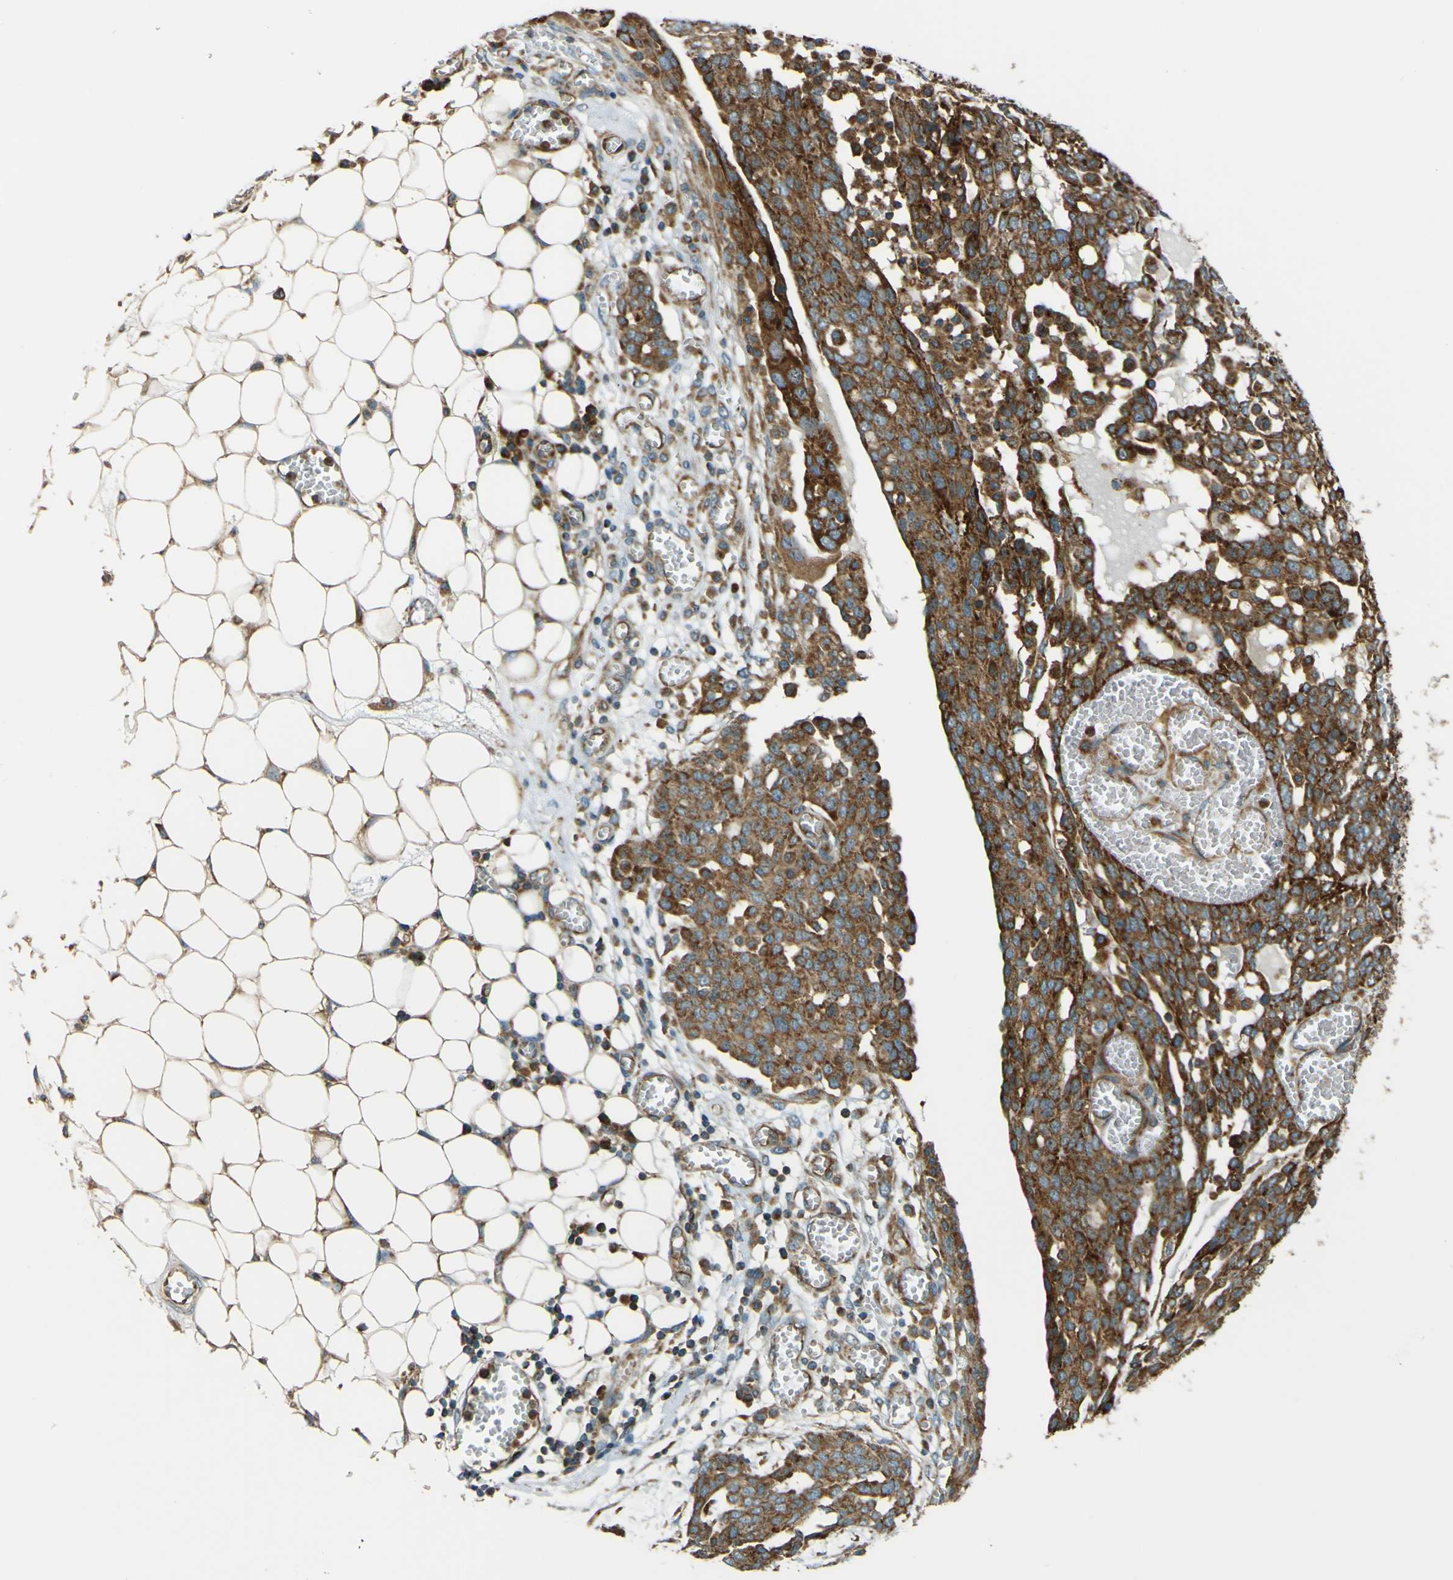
{"staining": {"intensity": "strong", "quantity": ">75%", "location": "cytoplasmic/membranous"}, "tissue": "ovarian cancer", "cell_type": "Tumor cells", "image_type": "cancer", "snomed": [{"axis": "morphology", "description": "Cystadenocarcinoma, serous, NOS"}, {"axis": "topography", "description": "Soft tissue"}, {"axis": "topography", "description": "Ovary"}], "caption": "Human serous cystadenocarcinoma (ovarian) stained with a brown dye exhibits strong cytoplasmic/membranous positive staining in about >75% of tumor cells.", "gene": "DNAJC5", "patient": {"sex": "female", "age": 57}}